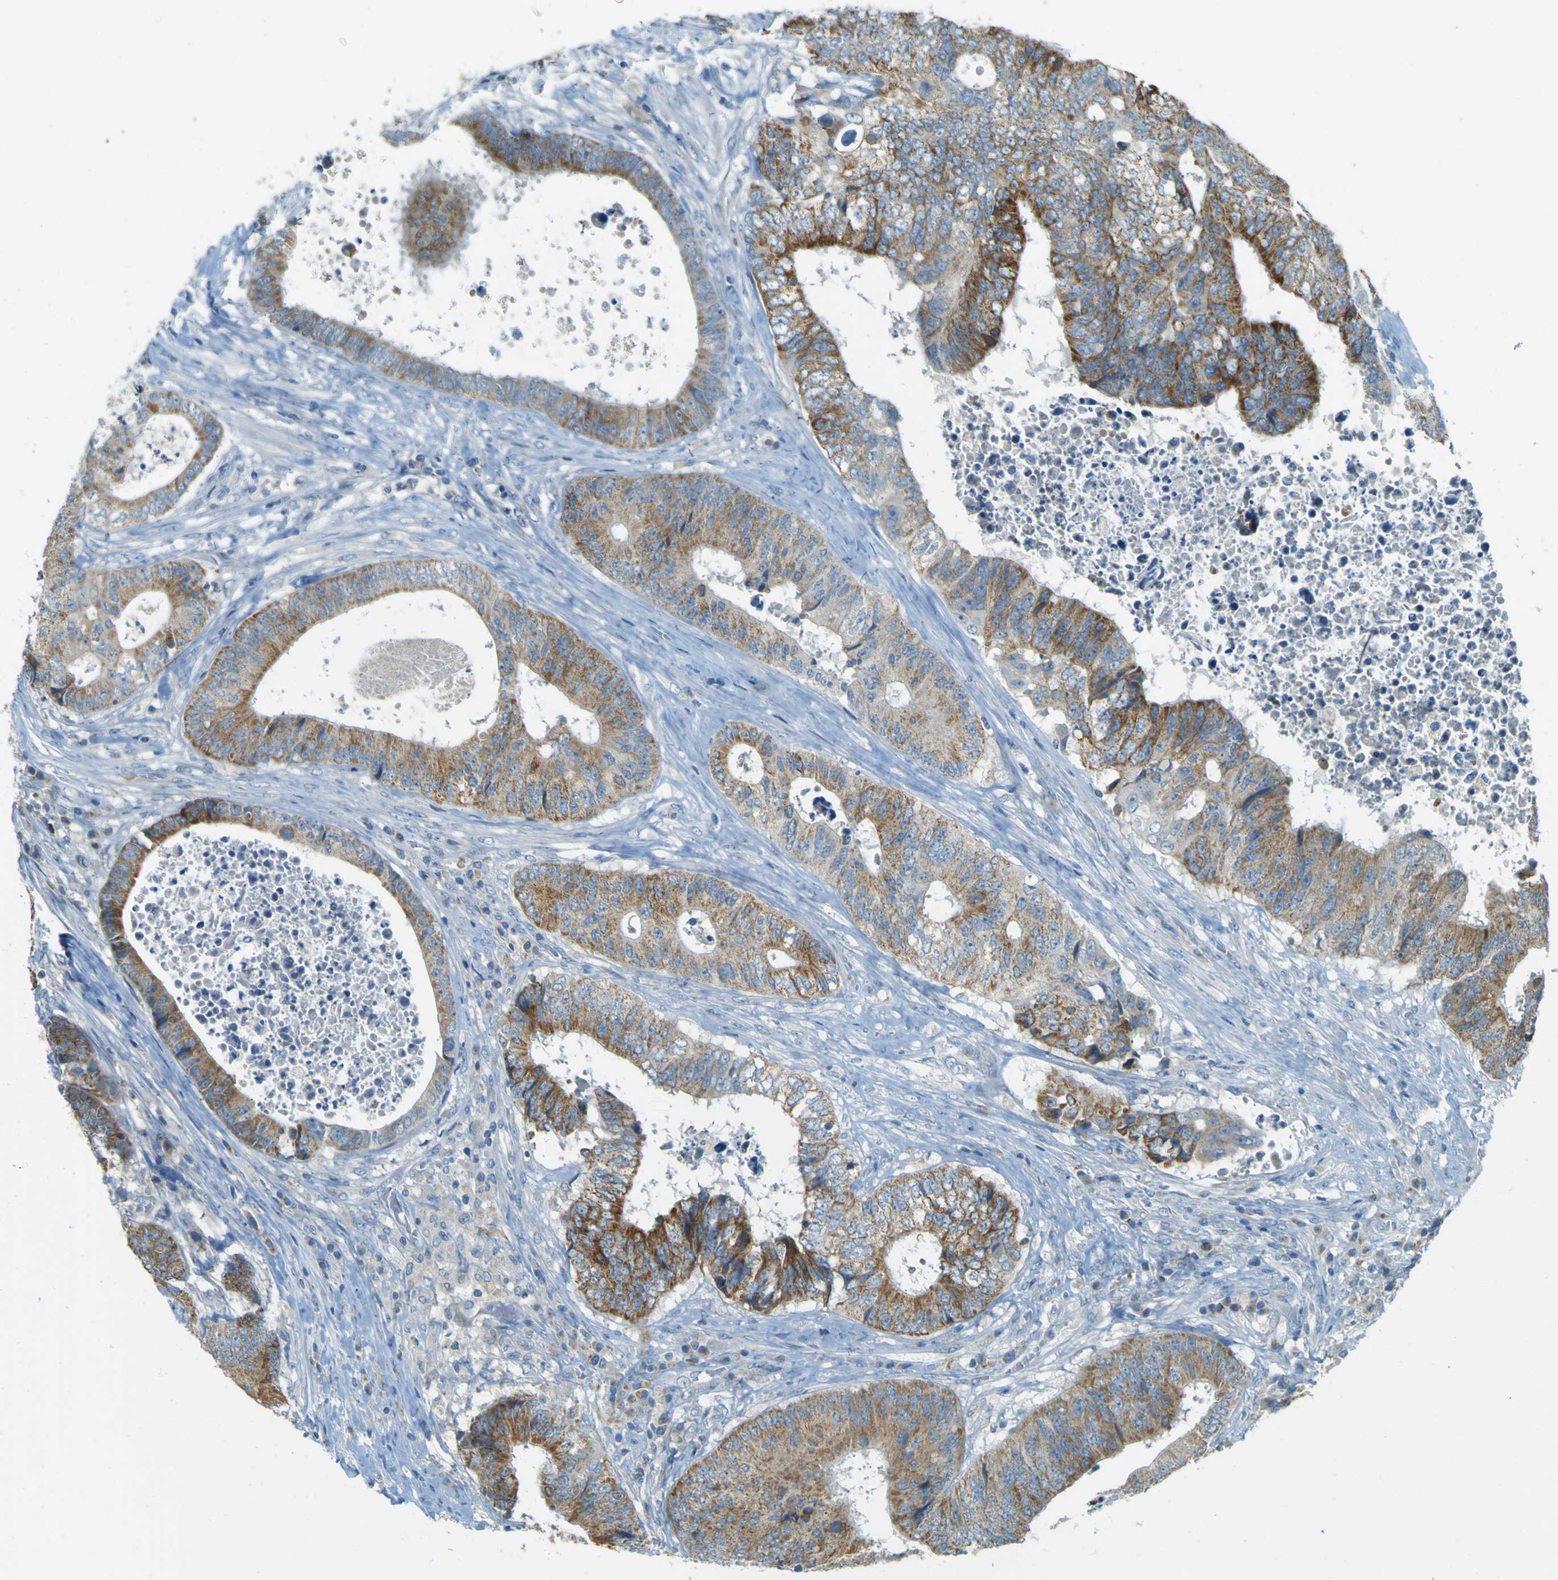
{"staining": {"intensity": "moderate", "quantity": ">75%", "location": "cytoplasmic/membranous"}, "tissue": "colorectal cancer", "cell_type": "Tumor cells", "image_type": "cancer", "snomed": [{"axis": "morphology", "description": "Adenocarcinoma, NOS"}, {"axis": "topography", "description": "Rectum"}], "caption": "Moderate cytoplasmic/membranous positivity is identified in about >75% of tumor cells in adenocarcinoma (colorectal).", "gene": "FKTN", "patient": {"sex": "female", "age": 65}}